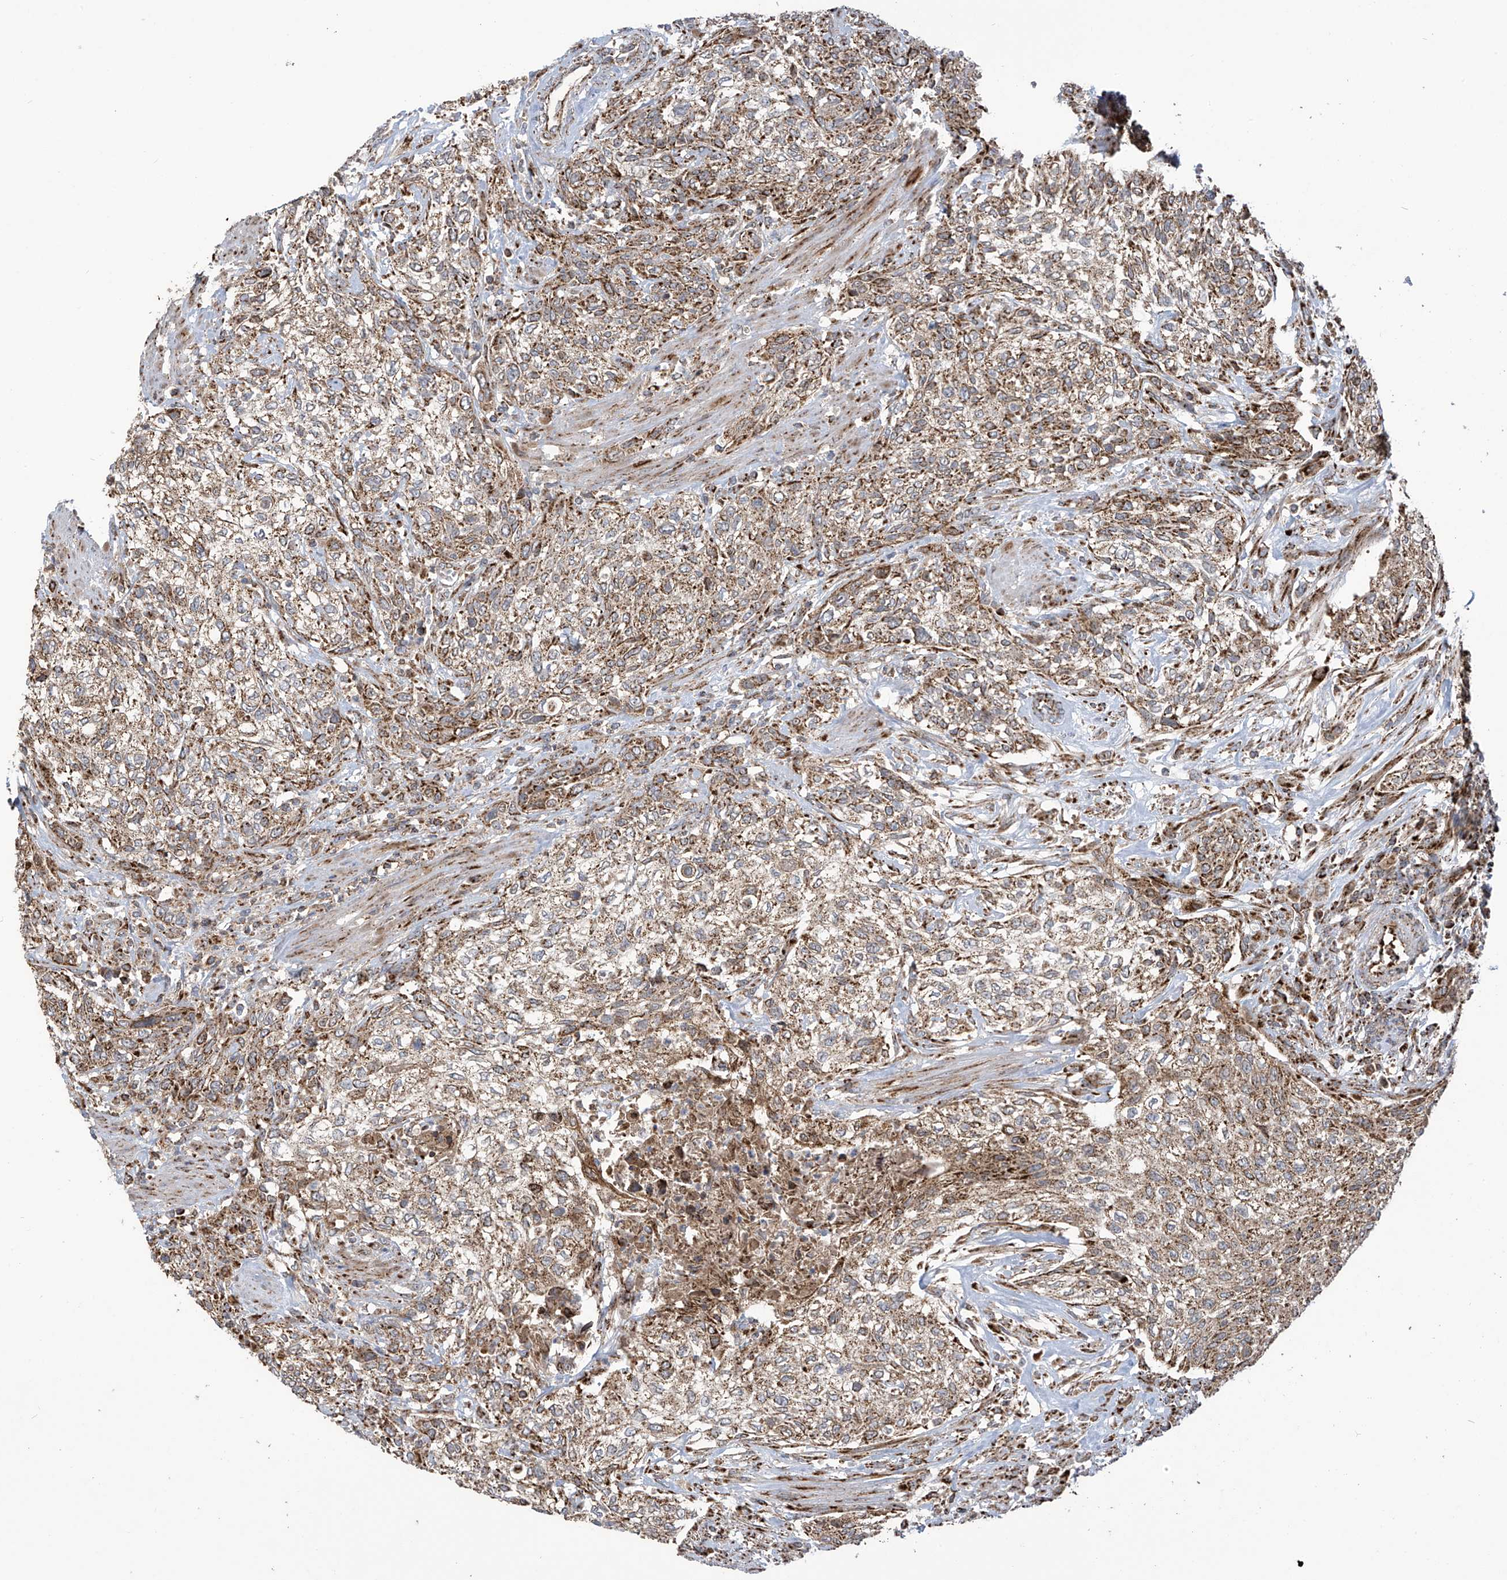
{"staining": {"intensity": "moderate", "quantity": ">75%", "location": "cytoplasmic/membranous"}, "tissue": "urothelial cancer", "cell_type": "Tumor cells", "image_type": "cancer", "snomed": [{"axis": "morphology", "description": "Urothelial carcinoma, High grade"}, {"axis": "topography", "description": "Urinary bladder"}], "caption": "The image displays staining of urothelial cancer, revealing moderate cytoplasmic/membranous protein positivity (brown color) within tumor cells. (IHC, brightfield microscopy, high magnification).", "gene": "COX10", "patient": {"sex": "male", "age": 35}}